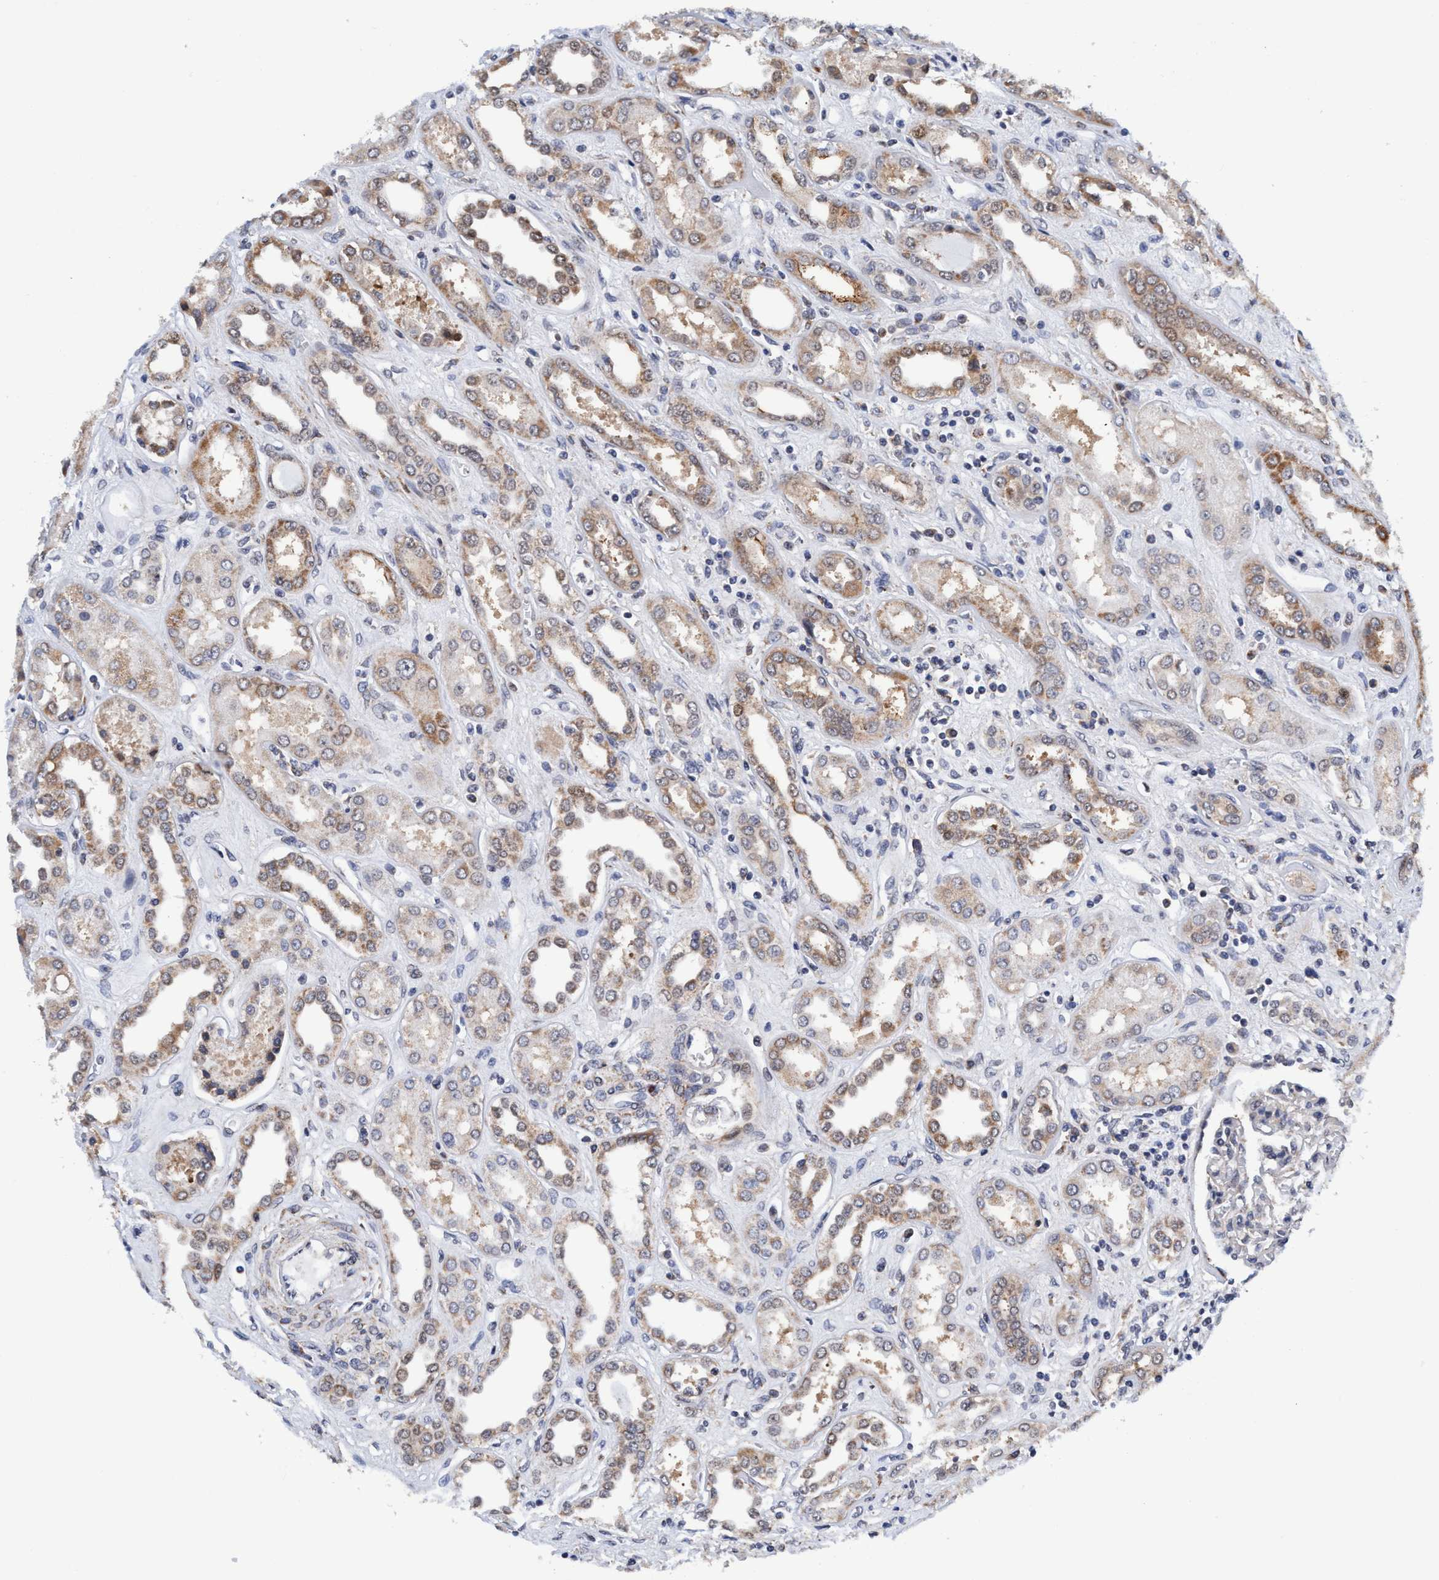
{"staining": {"intensity": "negative", "quantity": "none", "location": "none"}, "tissue": "kidney", "cell_type": "Cells in glomeruli", "image_type": "normal", "snomed": [{"axis": "morphology", "description": "Normal tissue, NOS"}, {"axis": "topography", "description": "Kidney"}], "caption": "Cells in glomeruli are negative for brown protein staining in normal kidney.", "gene": "AGAP2", "patient": {"sex": "male", "age": 59}}